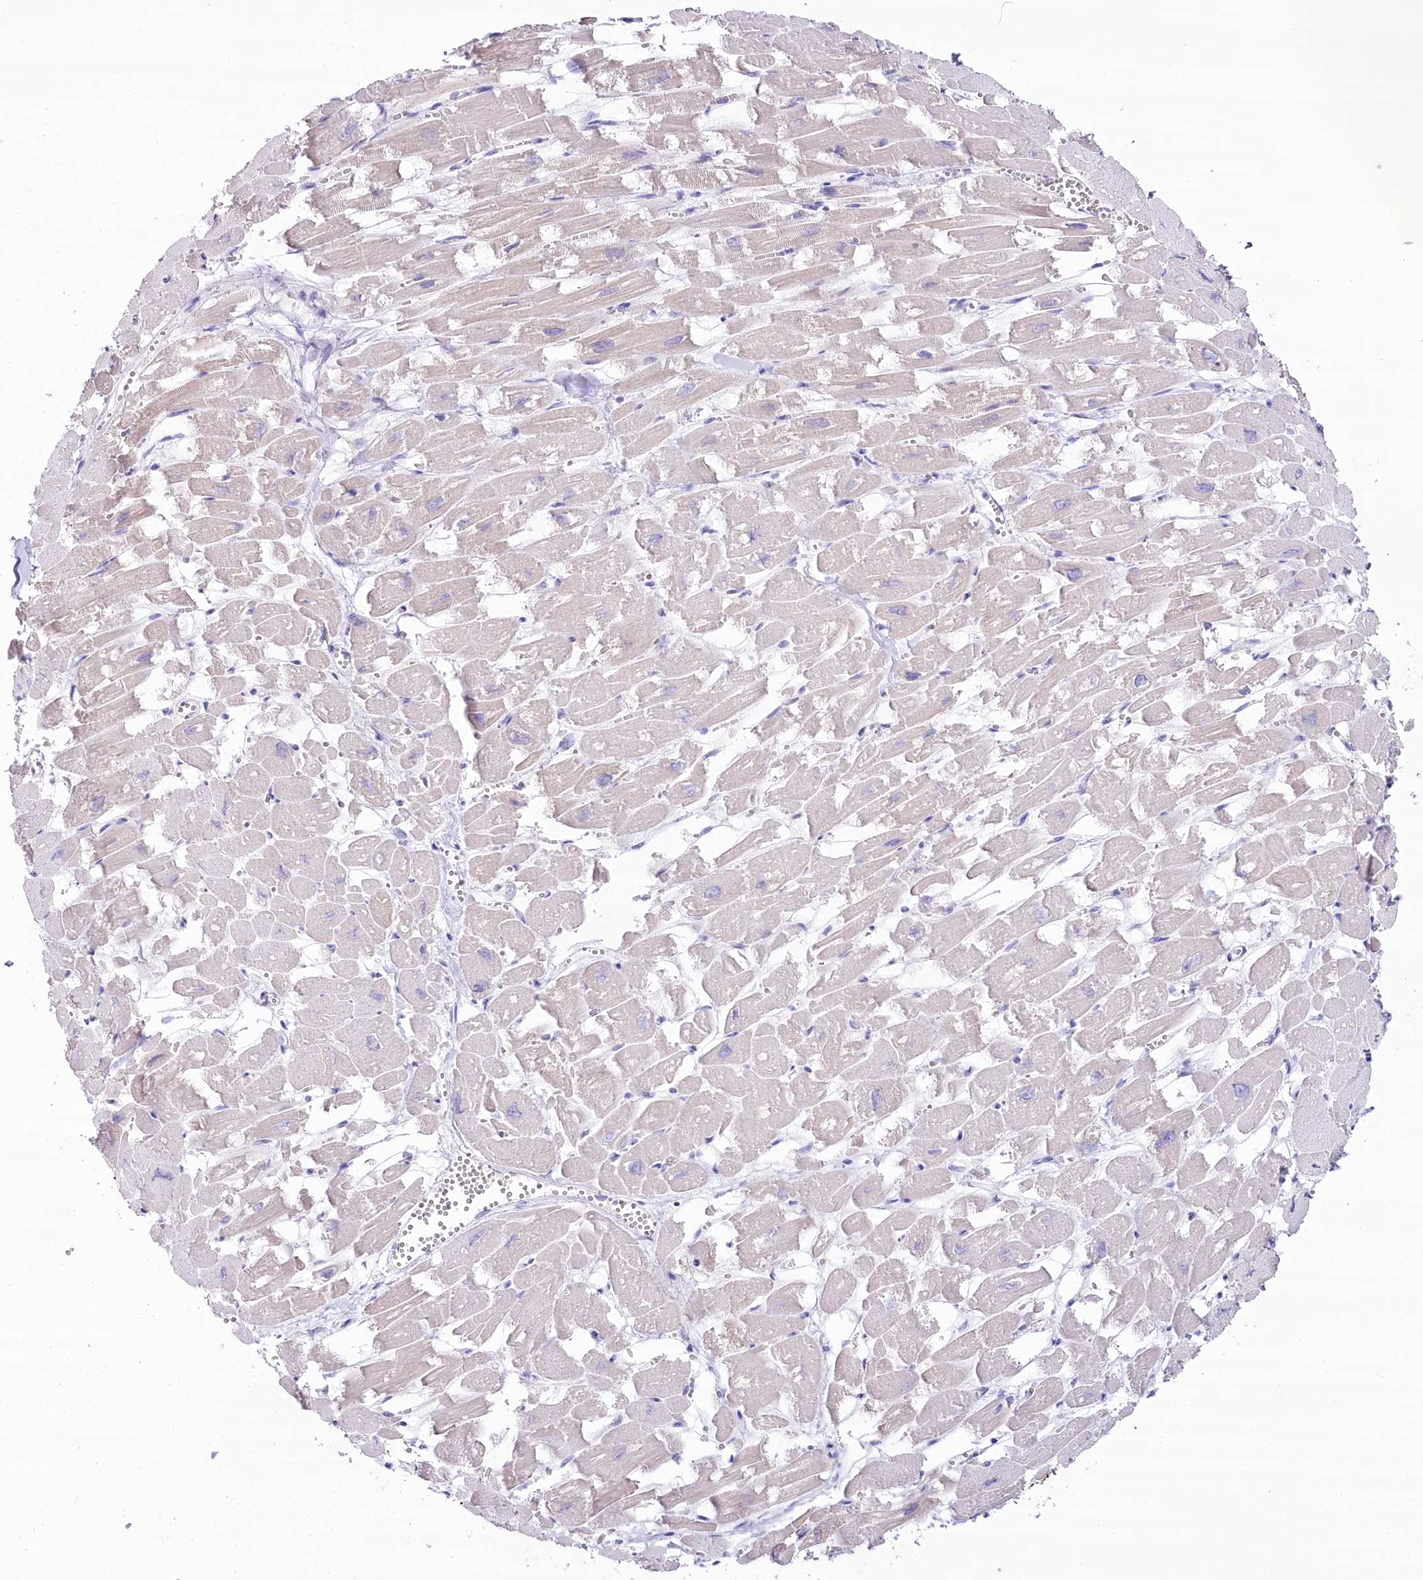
{"staining": {"intensity": "weak", "quantity": "<25%", "location": "cytoplasmic/membranous"}, "tissue": "heart muscle", "cell_type": "Cardiomyocytes", "image_type": "normal", "snomed": [{"axis": "morphology", "description": "Normal tissue, NOS"}, {"axis": "topography", "description": "Heart"}], "caption": "Immunohistochemistry (IHC) image of benign human heart muscle stained for a protein (brown), which displays no staining in cardiomyocytes. (DAB (3,3'-diaminobenzidine) IHC visualized using brightfield microscopy, high magnification).", "gene": "MYOZ1", "patient": {"sex": "male", "age": 54}}